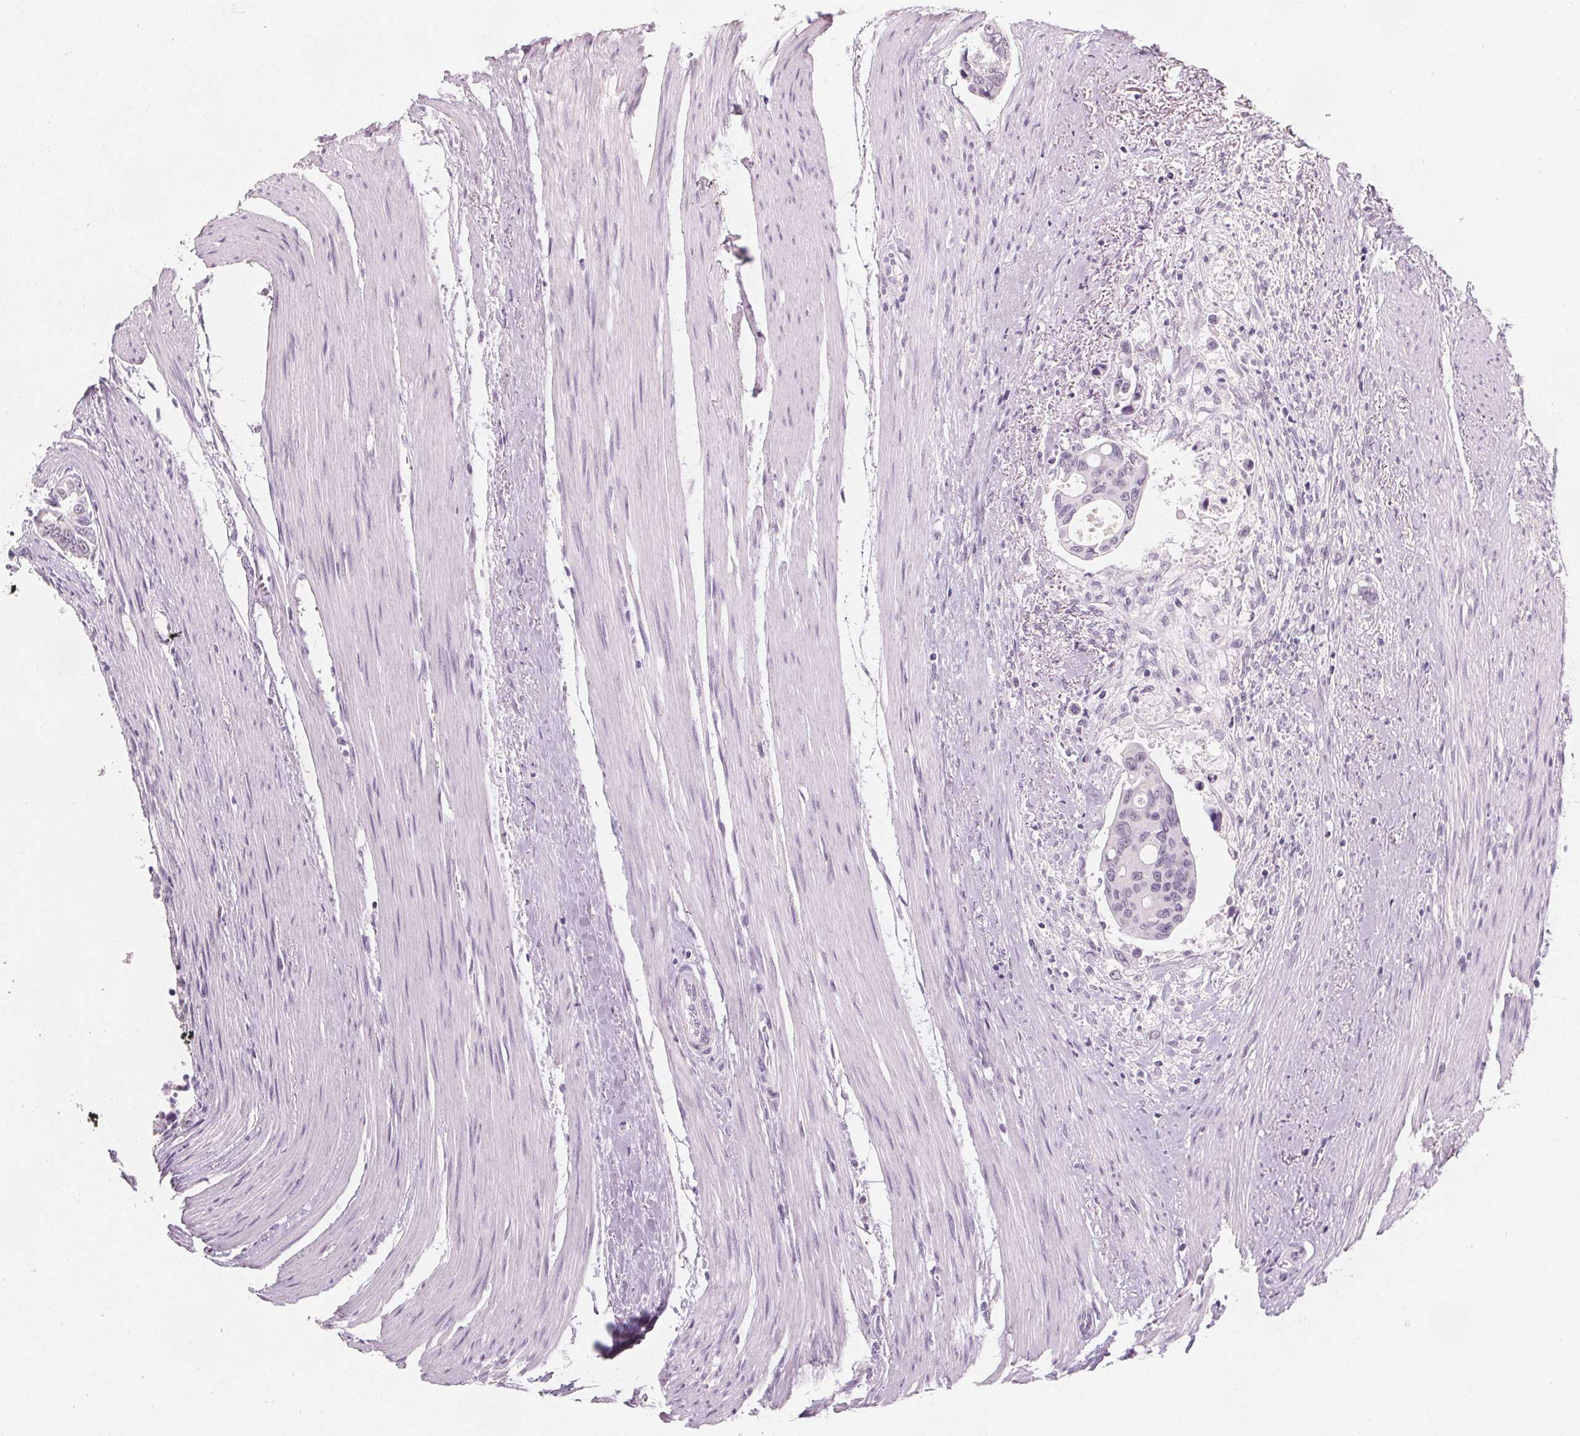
{"staining": {"intensity": "negative", "quantity": "none", "location": "none"}, "tissue": "colorectal cancer", "cell_type": "Tumor cells", "image_type": "cancer", "snomed": [{"axis": "morphology", "description": "Adenocarcinoma, NOS"}, {"axis": "topography", "description": "Rectum"}], "caption": "Protein analysis of adenocarcinoma (colorectal) exhibits no significant positivity in tumor cells. Brightfield microscopy of immunohistochemistry stained with DAB (3,3'-diaminobenzidine) (brown) and hematoxylin (blue), captured at high magnification.", "gene": "DBX2", "patient": {"sex": "male", "age": 76}}